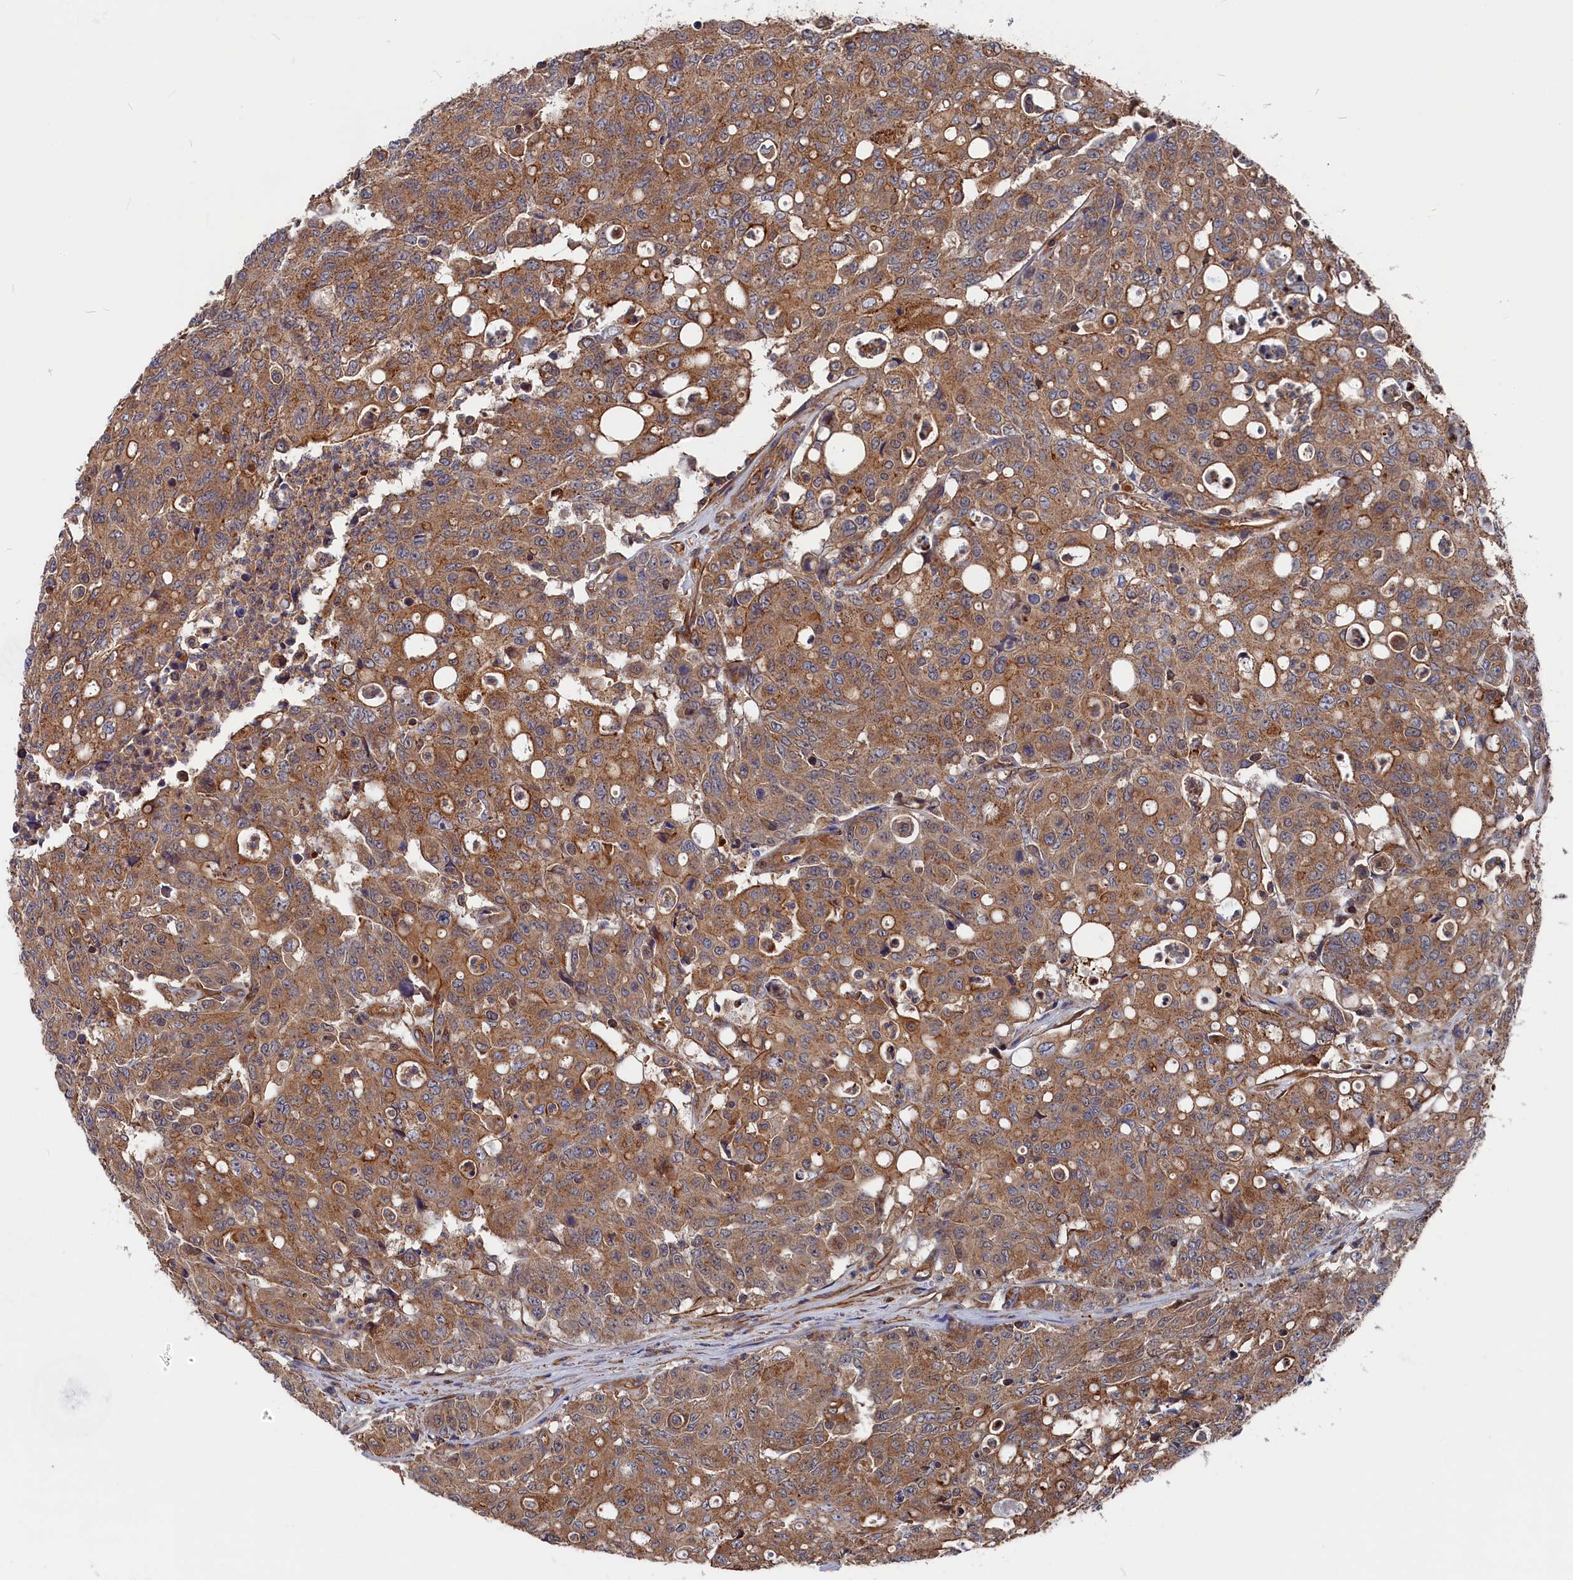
{"staining": {"intensity": "moderate", "quantity": ">75%", "location": "cytoplasmic/membranous"}, "tissue": "colorectal cancer", "cell_type": "Tumor cells", "image_type": "cancer", "snomed": [{"axis": "morphology", "description": "Adenocarcinoma, NOS"}, {"axis": "topography", "description": "Colon"}], "caption": "IHC histopathology image of human adenocarcinoma (colorectal) stained for a protein (brown), which displays medium levels of moderate cytoplasmic/membranous positivity in about >75% of tumor cells.", "gene": "LDHD", "patient": {"sex": "male", "age": 51}}